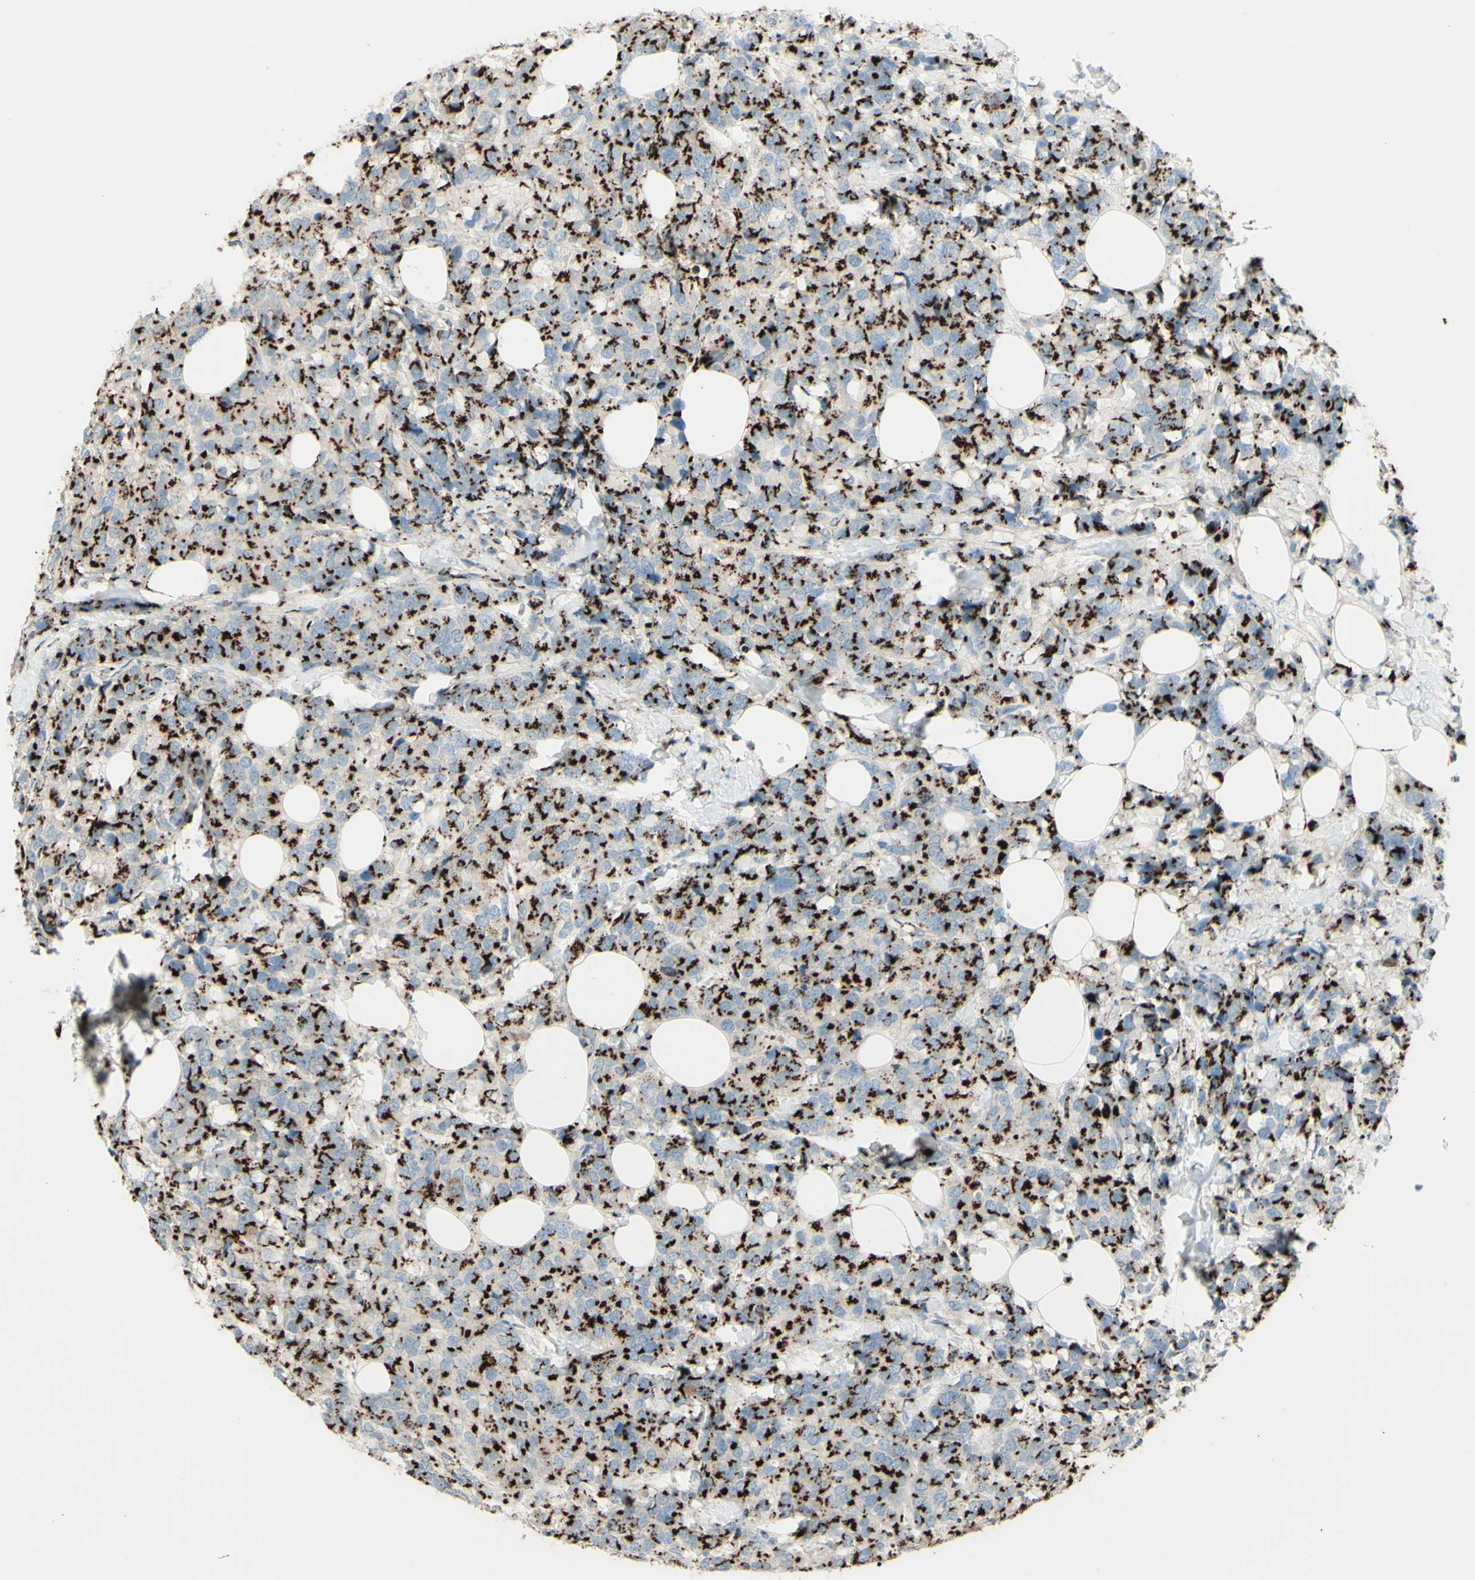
{"staining": {"intensity": "moderate", "quantity": ">75%", "location": "cytoplasmic/membranous"}, "tissue": "breast cancer", "cell_type": "Tumor cells", "image_type": "cancer", "snomed": [{"axis": "morphology", "description": "Lobular carcinoma"}, {"axis": "topography", "description": "Breast"}], "caption": "Protein staining of lobular carcinoma (breast) tissue demonstrates moderate cytoplasmic/membranous expression in approximately >75% of tumor cells. (Brightfield microscopy of DAB IHC at high magnification).", "gene": "BPNT2", "patient": {"sex": "female", "age": 59}}